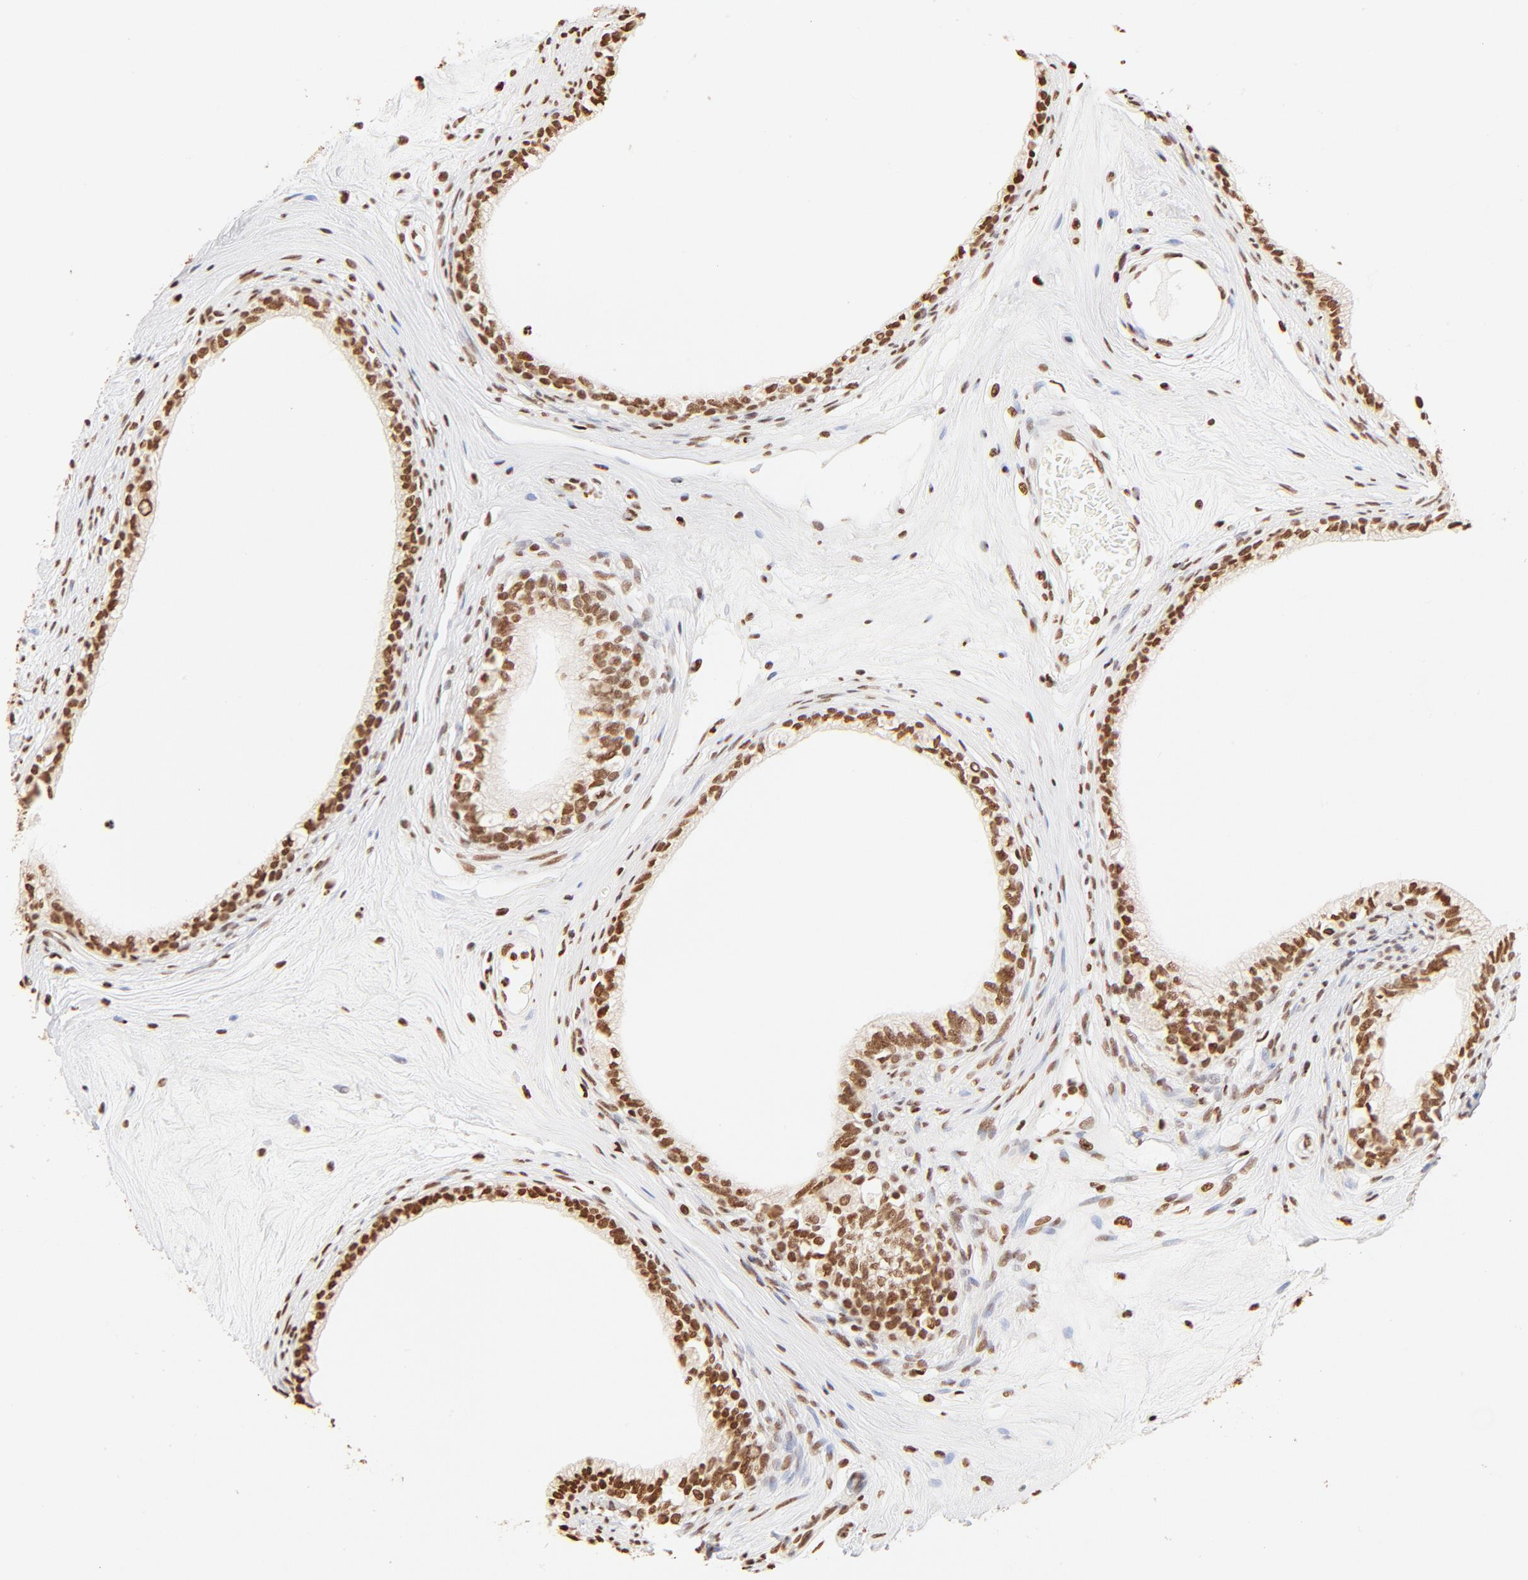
{"staining": {"intensity": "moderate", "quantity": ">75%", "location": "cytoplasmic/membranous,nuclear"}, "tissue": "epididymis", "cell_type": "Glandular cells", "image_type": "normal", "snomed": [{"axis": "morphology", "description": "Normal tissue, NOS"}, {"axis": "morphology", "description": "Inflammation, NOS"}, {"axis": "topography", "description": "Epididymis"}], "caption": "Moderate cytoplasmic/membranous,nuclear expression is seen in approximately >75% of glandular cells in benign epididymis. (brown staining indicates protein expression, while blue staining denotes nuclei).", "gene": "ZNF540", "patient": {"sex": "male", "age": 84}}